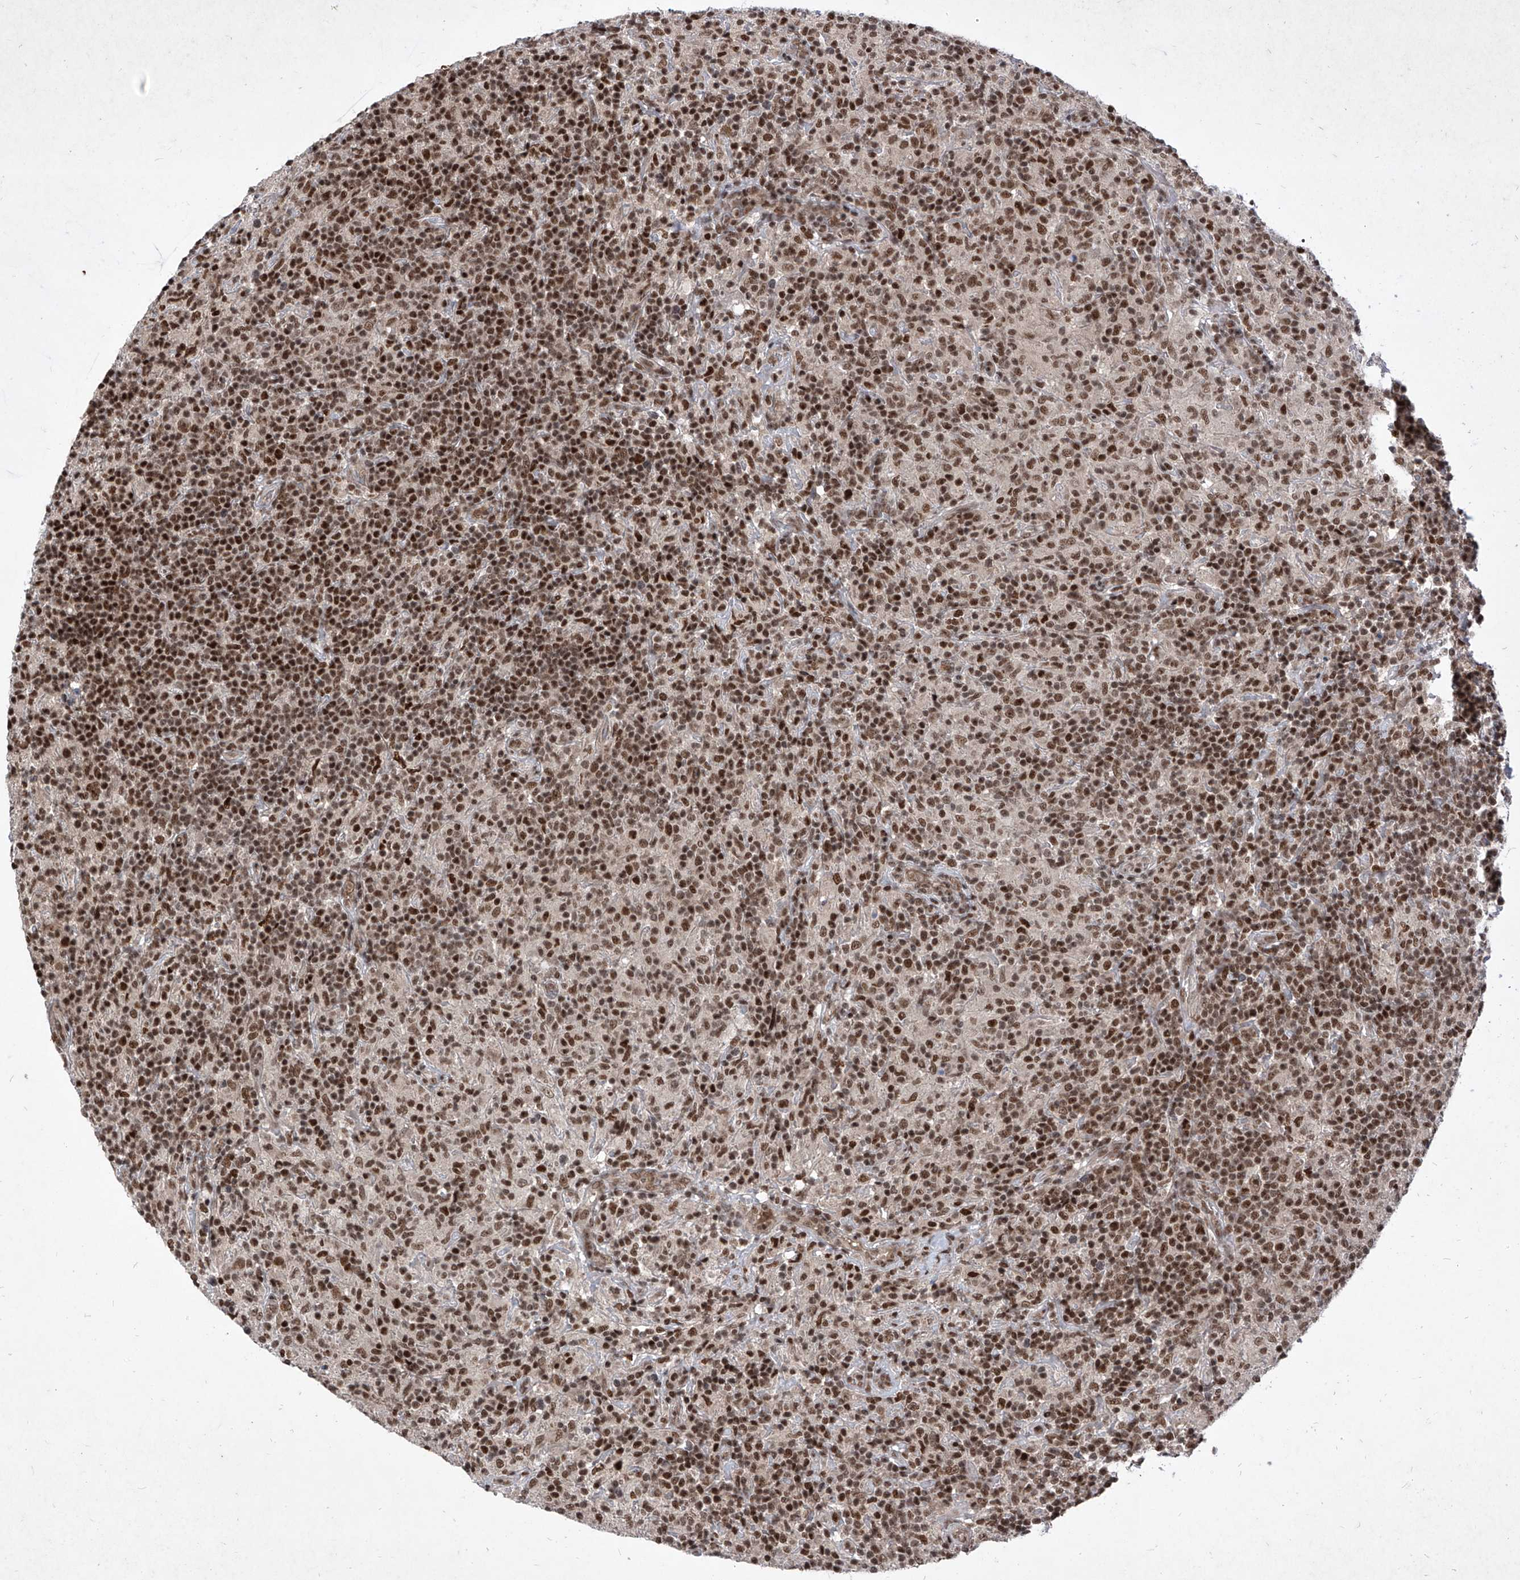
{"staining": {"intensity": "moderate", "quantity": ">75%", "location": "nuclear"}, "tissue": "lymphoma", "cell_type": "Tumor cells", "image_type": "cancer", "snomed": [{"axis": "morphology", "description": "Hodgkin's disease, NOS"}, {"axis": "topography", "description": "Lymph node"}], "caption": "The image reveals a brown stain indicating the presence of a protein in the nuclear of tumor cells in Hodgkin's disease. (Brightfield microscopy of DAB IHC at high magnification).", "gene": "IRF2", "patient": {"sex": "male", "age": 70}}